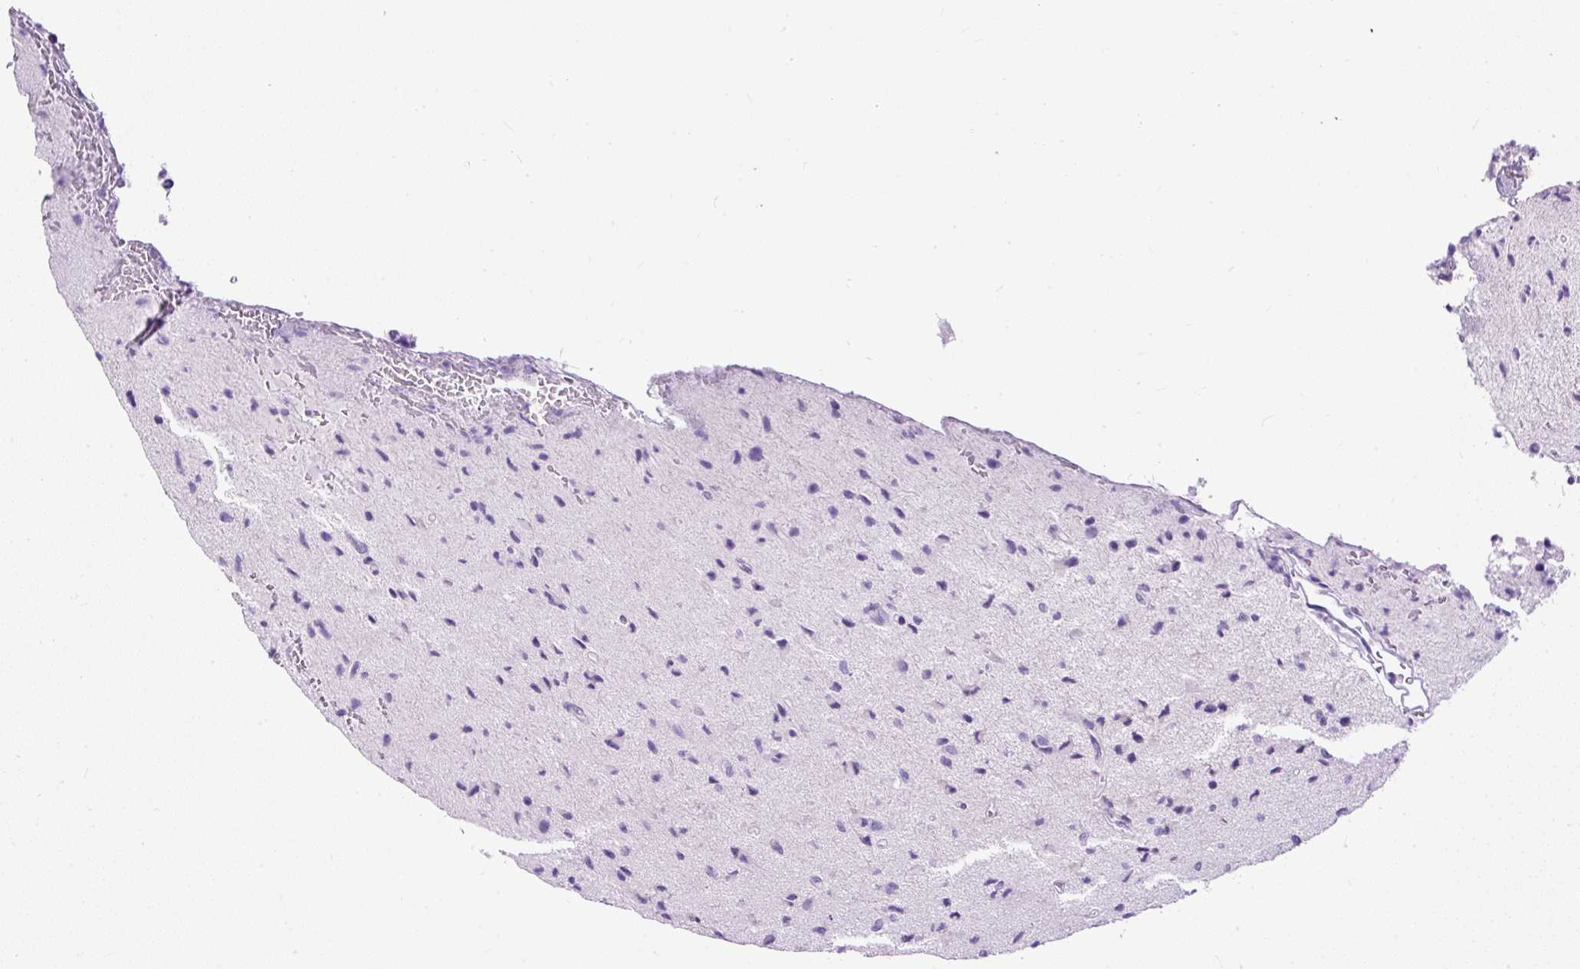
{"staining": {"intensity": "negative", "quantity": "none", "location": "none"}, "tissue": "glioma", "cell_type": "Tumor cells", "image_type": "cancer", "snomed": [{"axis": "morphology", "description": "Glioma, malignant, High grade"}, {"axis": "topography", "description": "Brain"}], "caption": "Image shows no significant protein positivity in tumor cells of high-grade glioma (malignant).", "gene": "STOX2", "patient": {"sex": "male", "age": 36}}